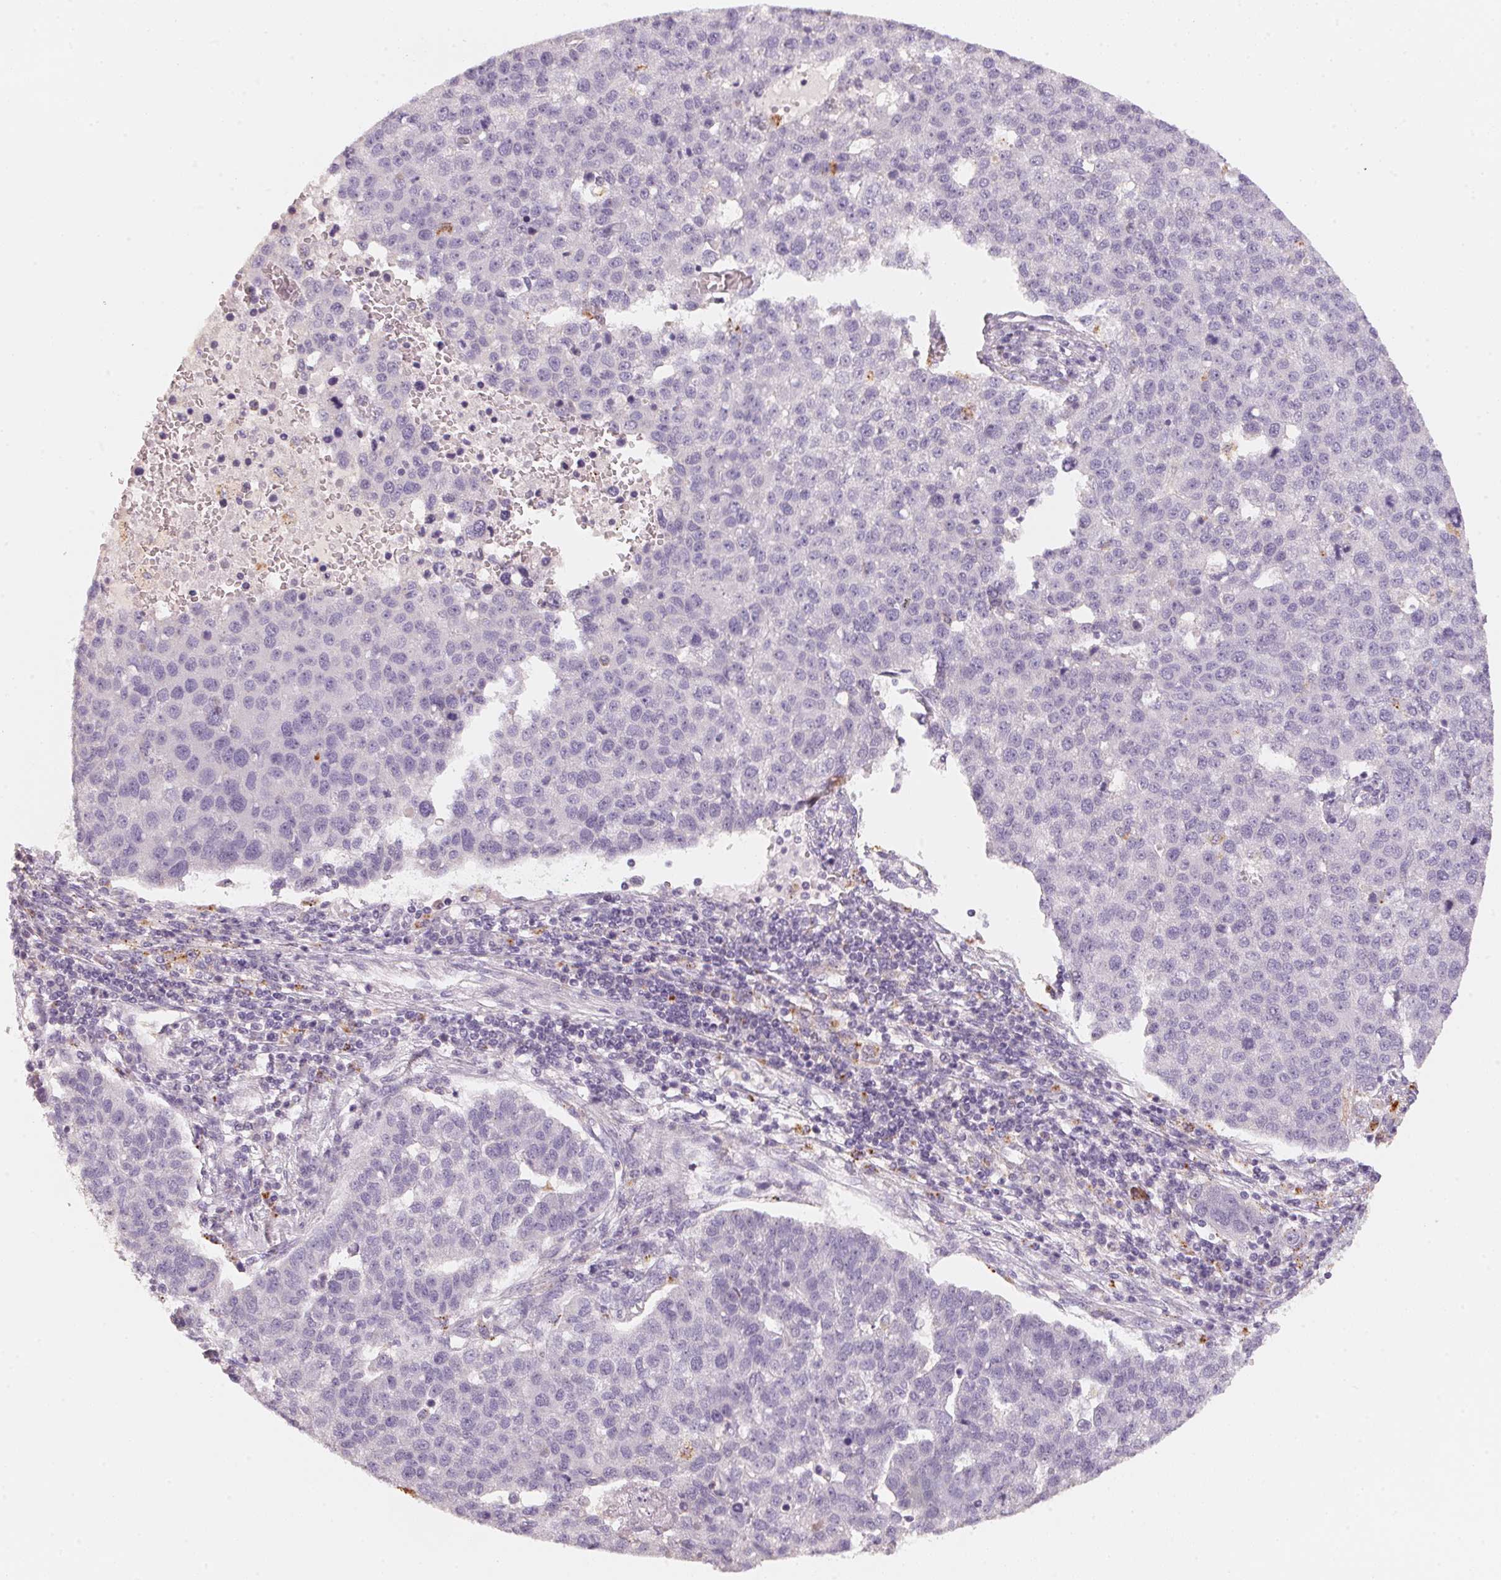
{"staining": {"intensity": "negative", "quantity": "none", "location": "none"}, "tissue": "pancreatic cancer", "cell_type": "Tumor cells", "image_type": "cancer", "snomed": [{"axis": "morphology", "description": "Adenocarcinoma, NOS"}, {"axis": "topography", "description": "Pancreas"}], "caption": "Pancreatic adenocarcinoma stained for a protein using immunohistochemistry demonstrates no expression tumor cells.", "gene": "TREH", "patient": {"sex": "female", "age": 61}}